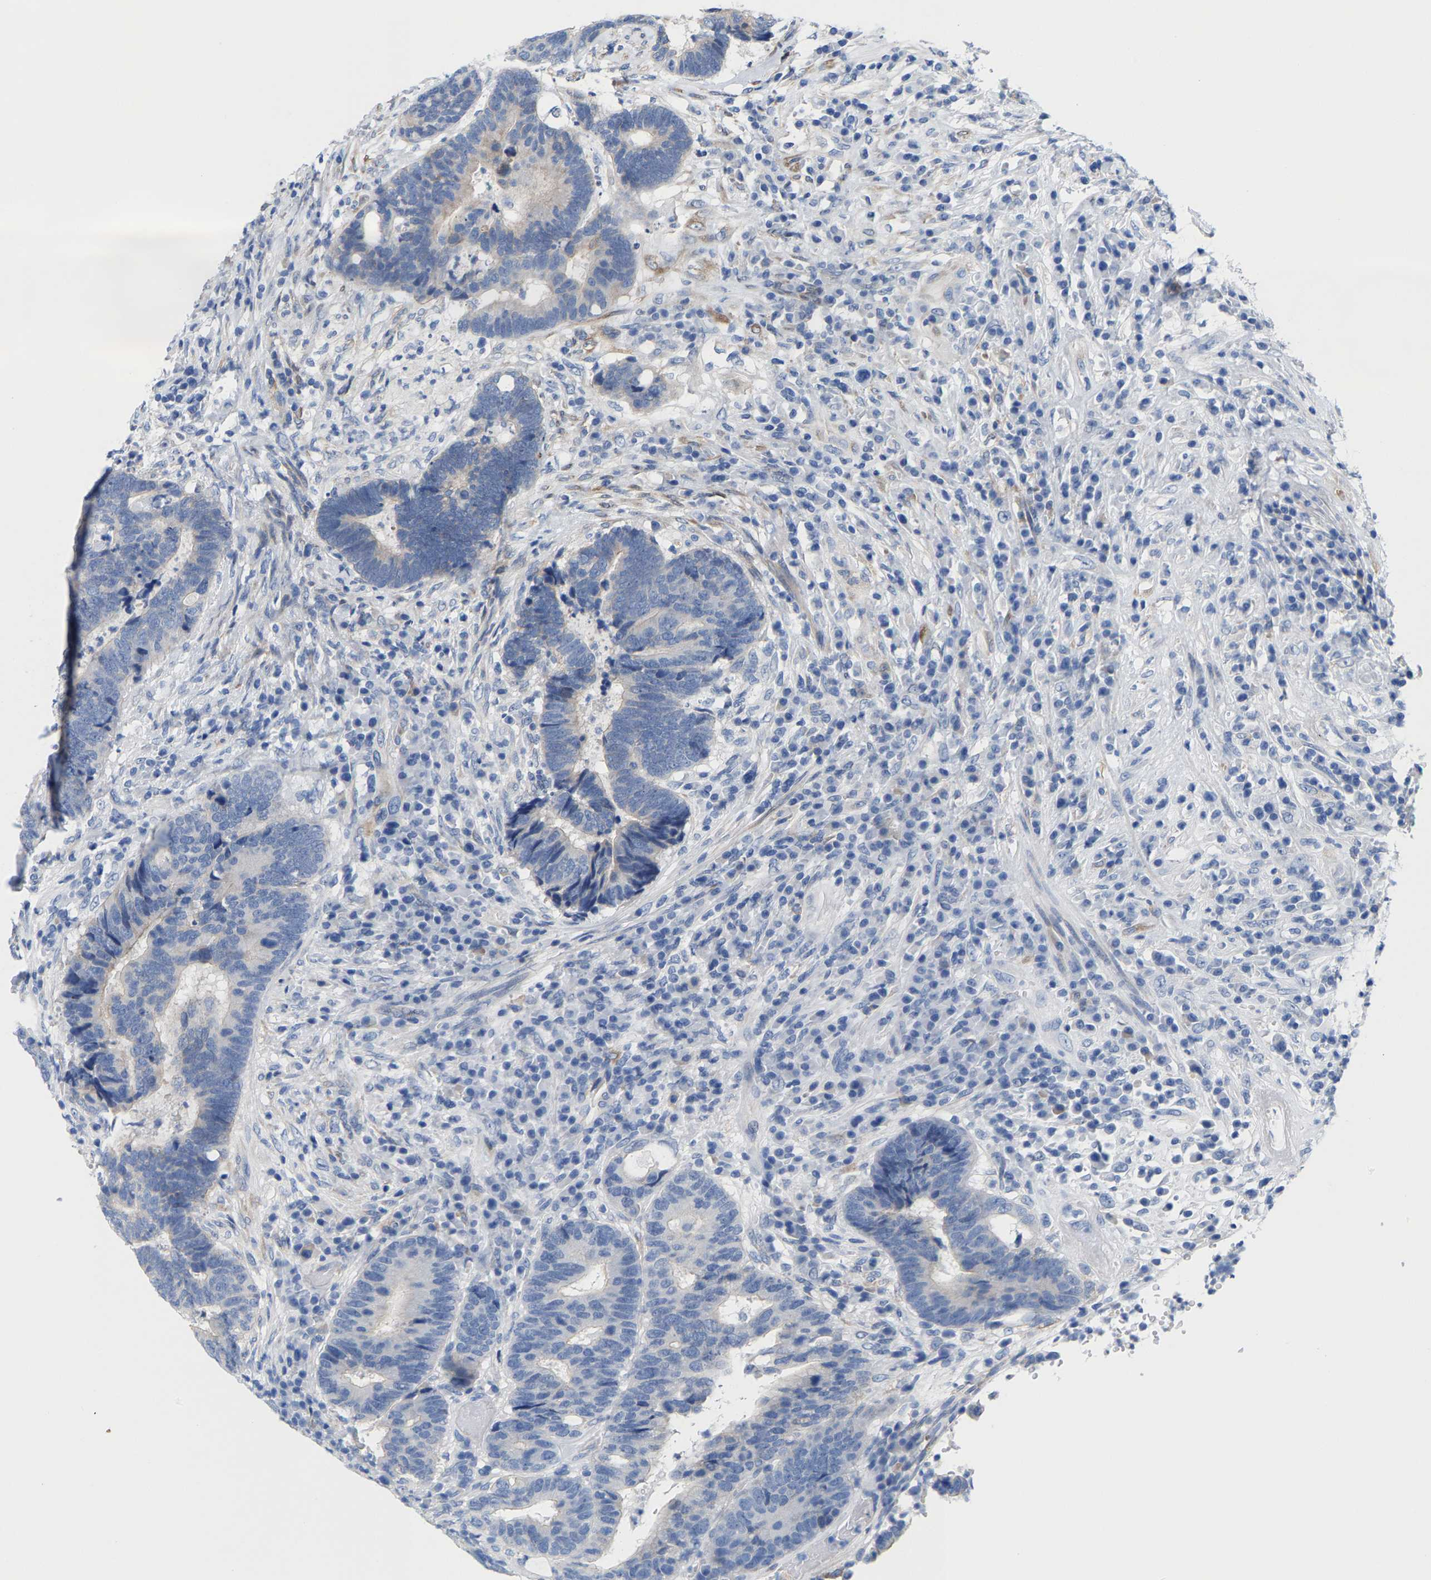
{"staining": {"intensity": "negative", "quantity": "none", "location": "none"}, "tissue": "colorectal cancer", "cell_type": "Tumor cells", "image_type": "cancer", "snomed": [{"axis": "morphology", "description": "Adenocarcinoma, NOS"}, {"axis": "topography", "description": "Rectum"}], "caption": "DAB (3,3'-diaminobenzidine) immunohistochemical staining of human colorectal cancer (adenocarcinoma) reveals no significant staining in tumor cells.", "gene": "DSCAM", "patient": {"sex": "female", "age": 89}}